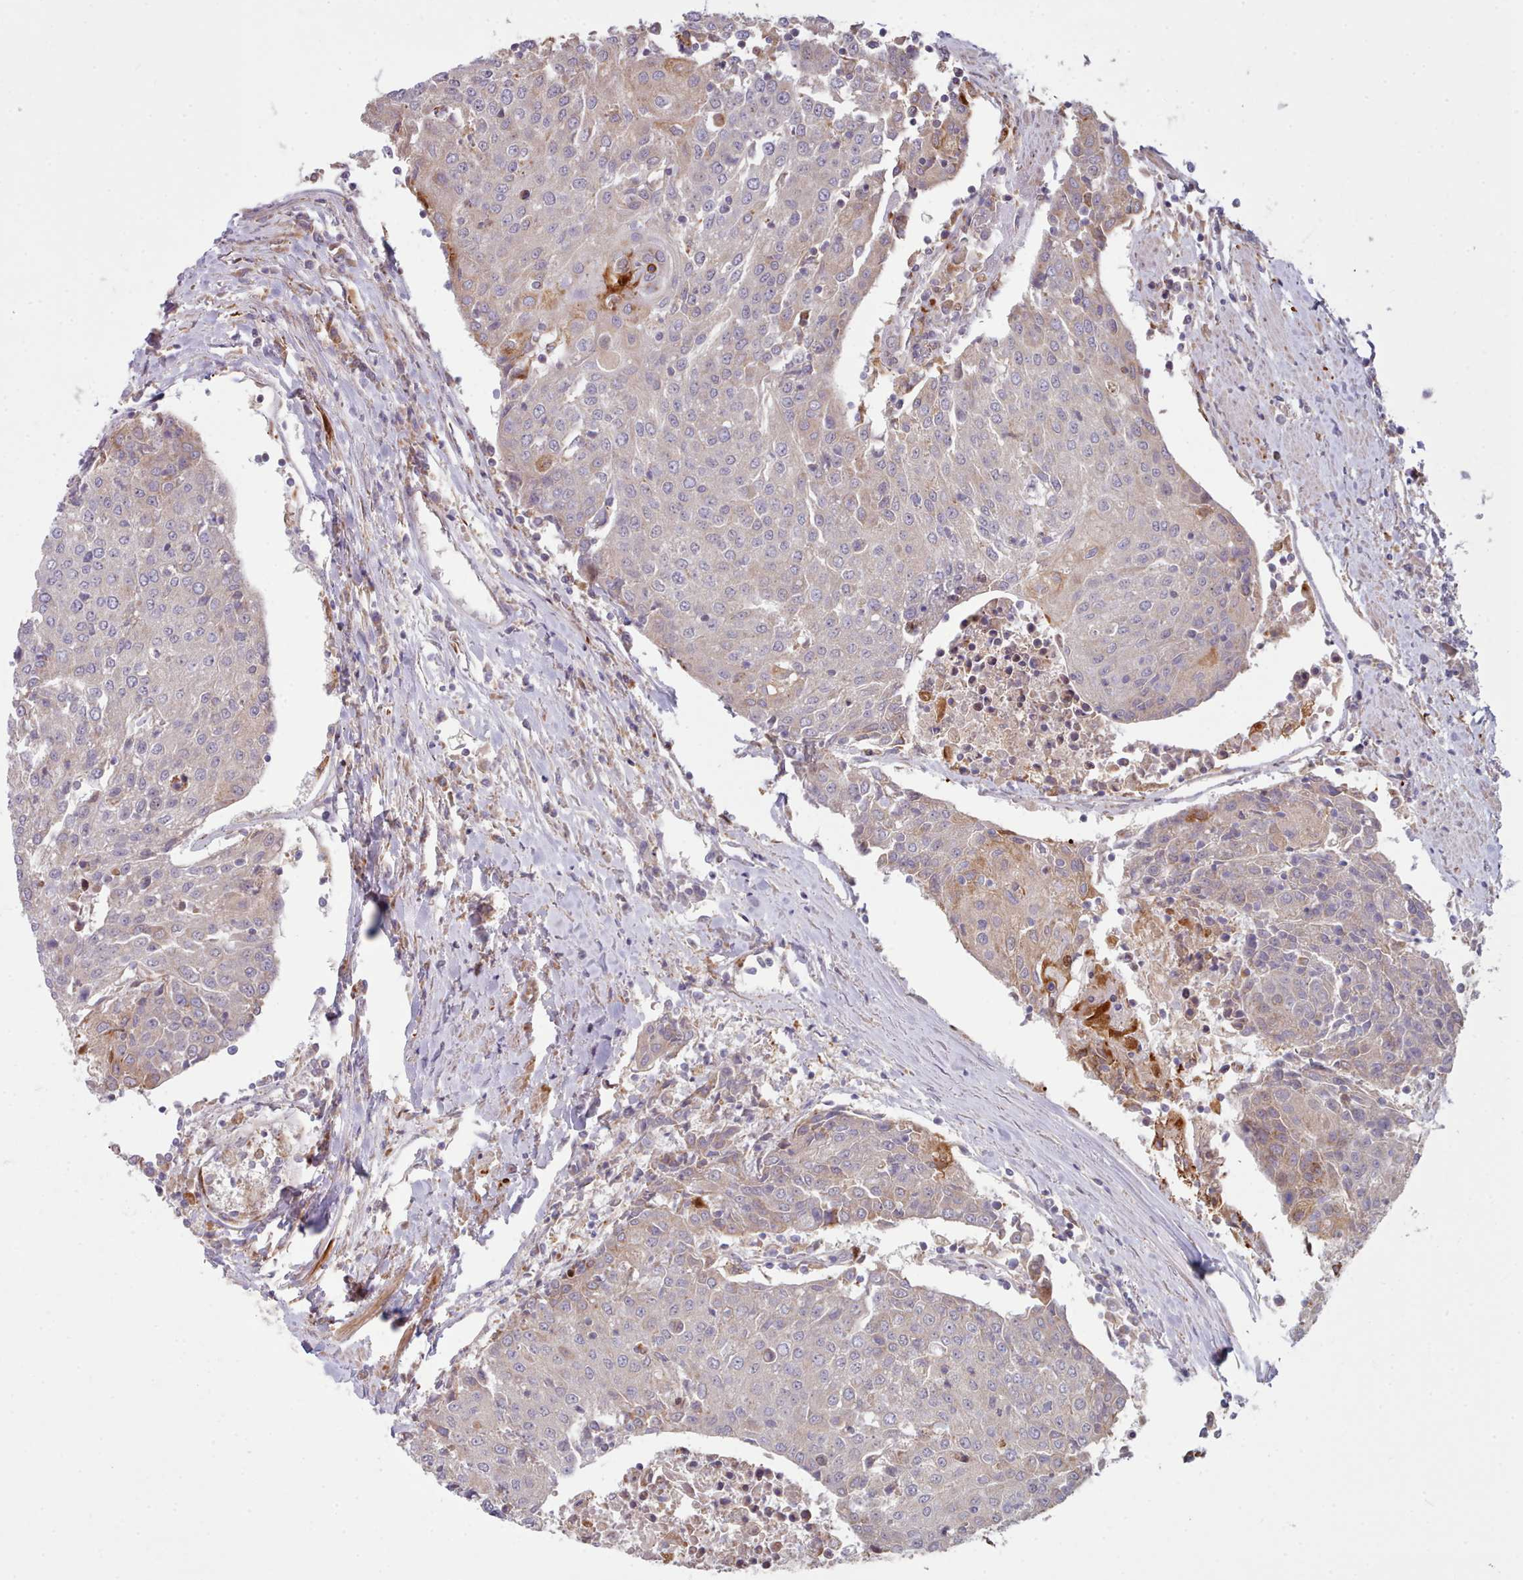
{"staining": {"intensity": "weak", "quantity": "<25%", "location": "cytoplasmic/membranous"}, "tissue": "urothelial cancer", "cell_type": "Tumor cells", "image_type": "cancer", "snomed": [{"axis": "morphology", "description": "Urothelial carcinoma, High grade"}, {"axis": "topography", "description": "Urinary bladder"}], "caption": "The micrograph shows no significant expression in tumor cells of high-grade urothelial carcinoma. (DAB immunohistochemistry (IHC) with hematoxylin counter stain).", "gene": "TRIM26", "patient": {"sex": "female", "age": 85}}